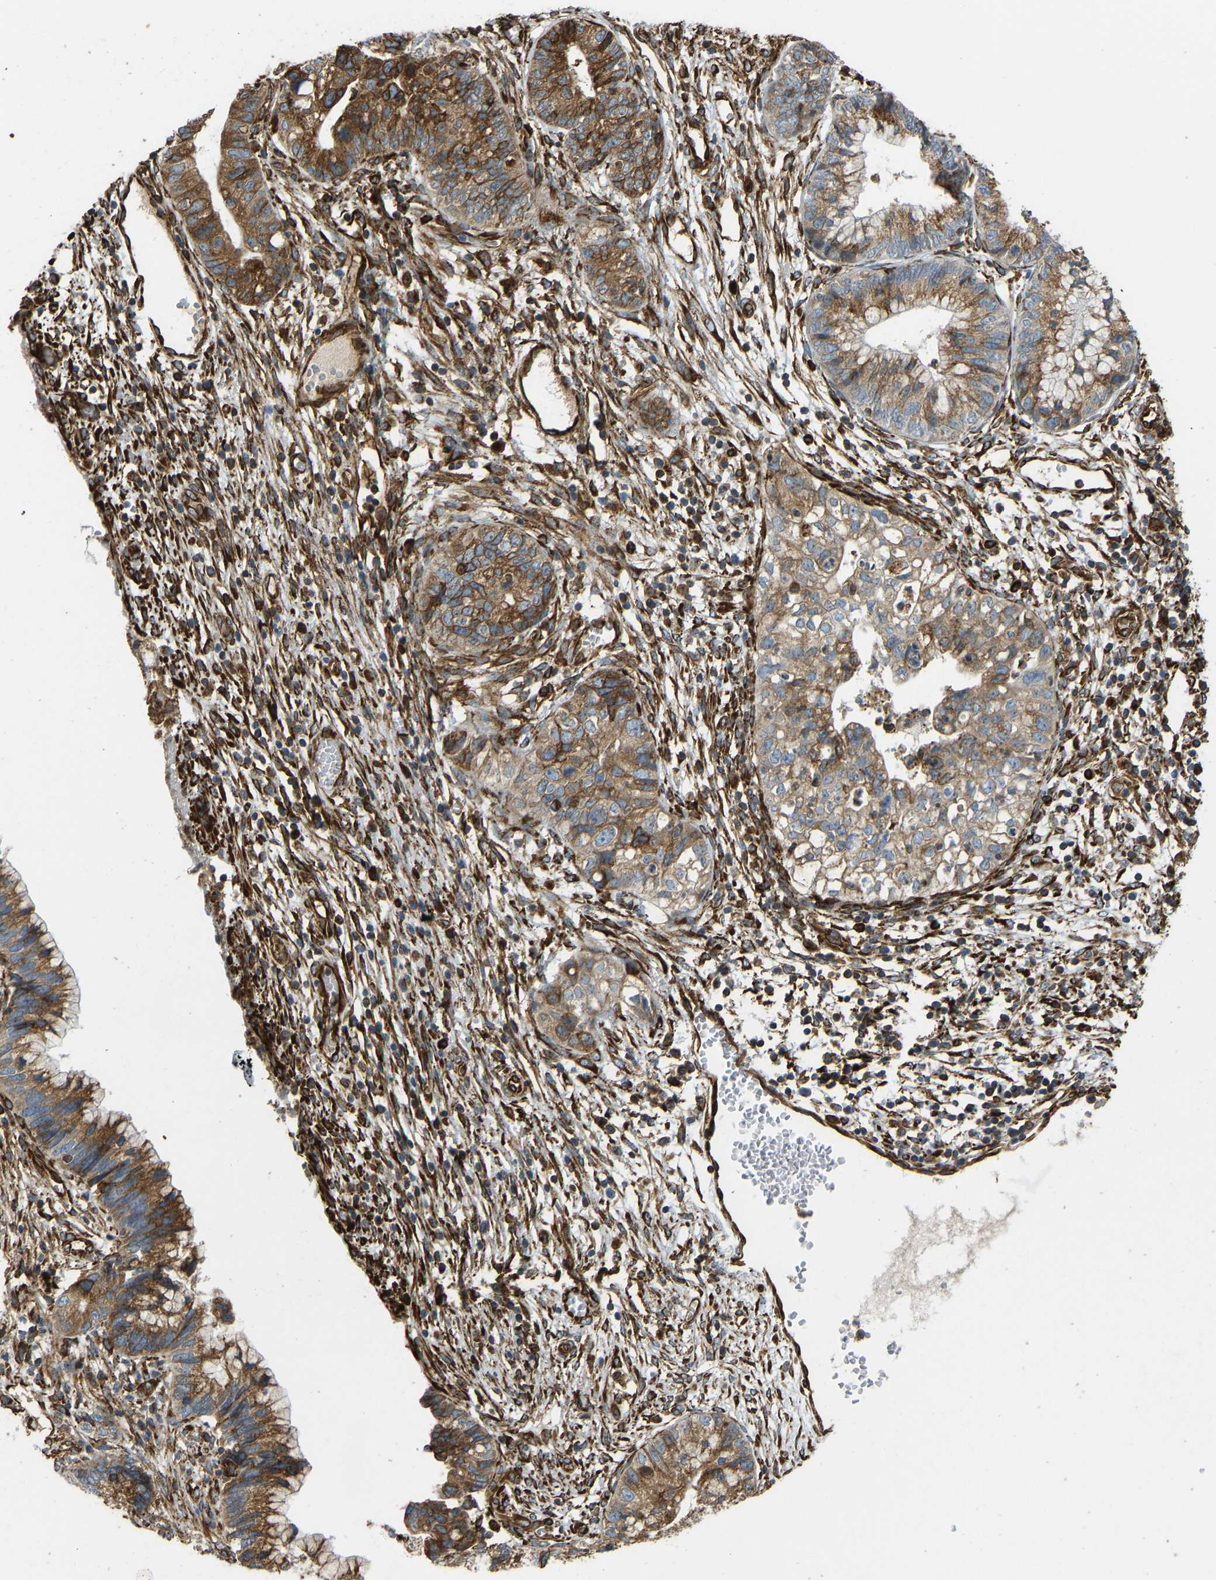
{"staining": {"intensity": "moderate", "quantity": ">75%", "location": "cytoplasmic/membranous"}, "tissue": "cervical cancer", "cell_type": "Tumor cells", "image_type": "cancer", "snomed": [{"axis": "morphology", "description": "Adenocarcinoma, NOS"}, {"axis": "topography", "description": "Cervix"}], "caption": "Cervical cancer stained with a protein marker displays moderate staining in tumor cells.", "gene": "BEX3", "patient": {"sex": "female", "age": 44}}